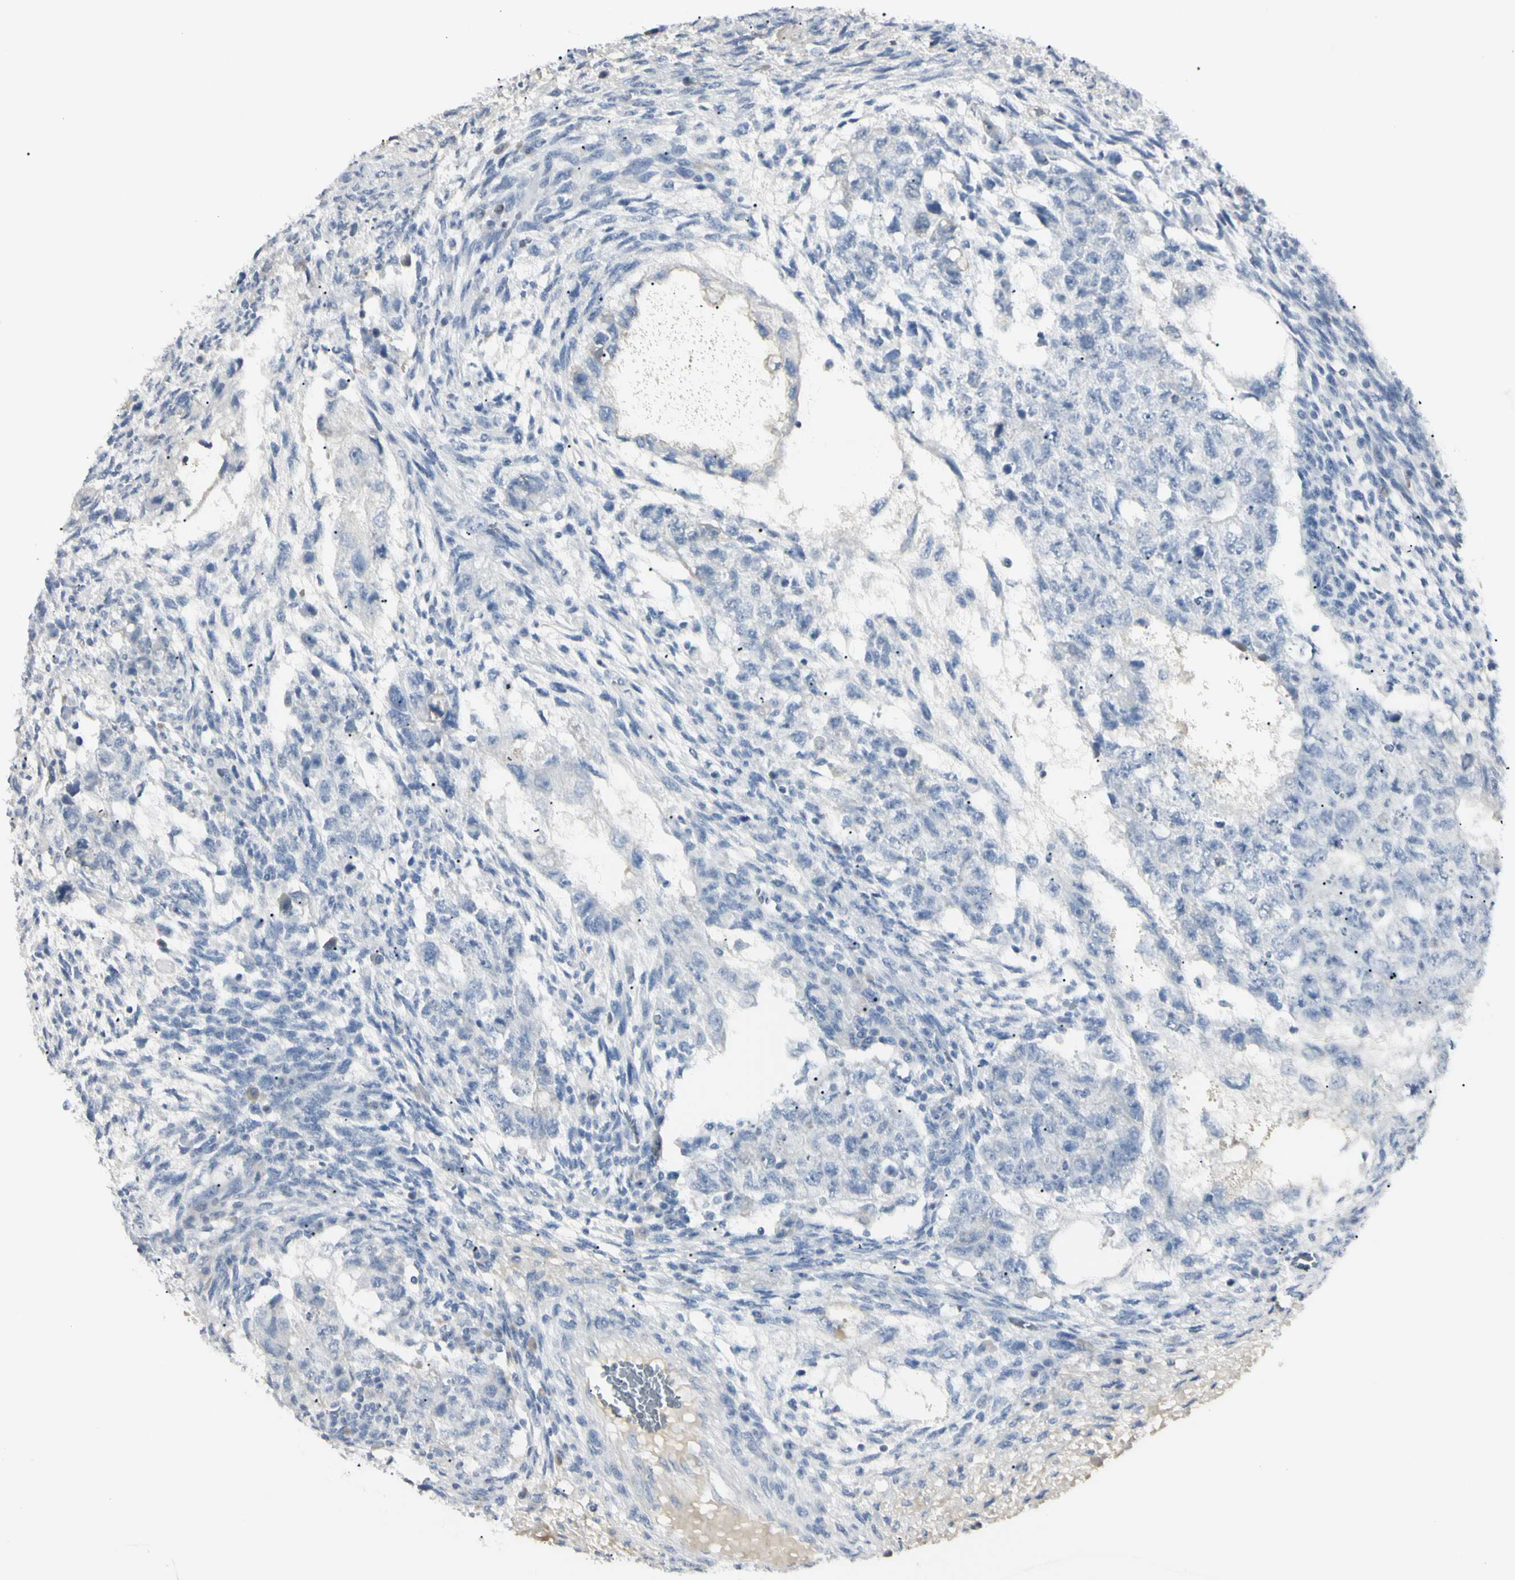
{"staining": {"intensity": "negative", "quantity": "none", "location": "none"}, "tissue": "testis cancer", "cell_type": "Tumor cells", "image_type": "cancer", "snomed": [{"axis": "morphology", "description": "Normal tissue, NOS"}, {"axis": "morphology", "description": "Carcinoma, Embryonal, NOS"}, {"axis": "topography", "description": "Testis"}], "caption": "The image displays no significant expression in tumor cells of testis cancer.", "gene": "PIP", "patient": {"sex": "male", "age": 36}}